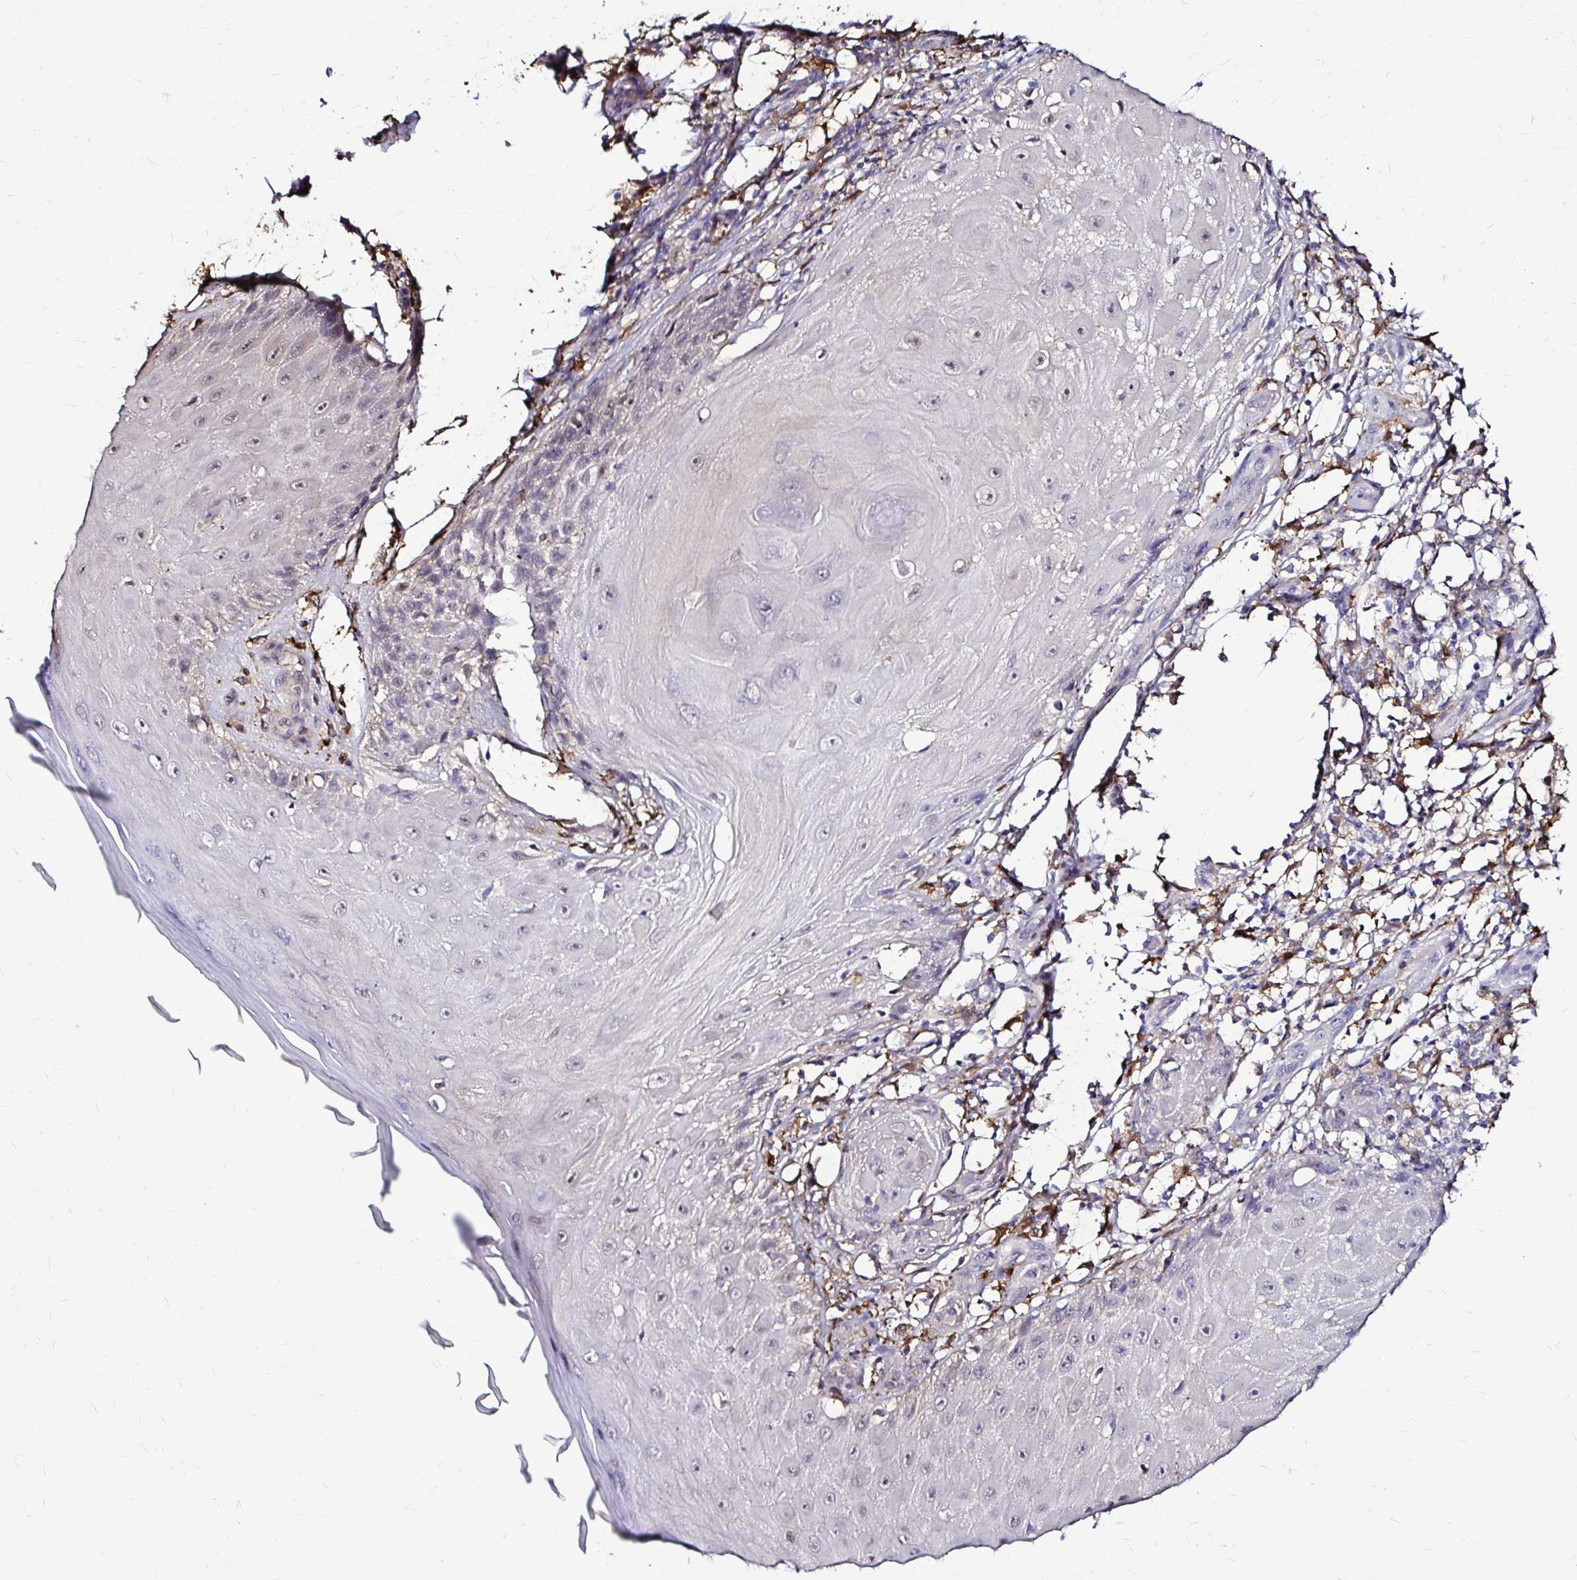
{"staining": {"intensity": "negative", "quantity": "none", "location": "none"}, "tissue": "skin cancer", "cell_type": "Tumor cells", "image_type": "cancer", "snomed": [{"axis": "morphology", "description": "Squamous cell carcinoma, NOS"}, {"axis": "topography", "description": "Skin"}], "caption": "Histopathology image shows no protein expression in tumor cells of skin cancer tissue. The staining is performed using DAB (3,3'-diaminobenzidine) brown chromogen with nuclei counter-stained in using hematoxylin.", "gene": "IDH1", "patient": {"sex": "female", "age": 77}}